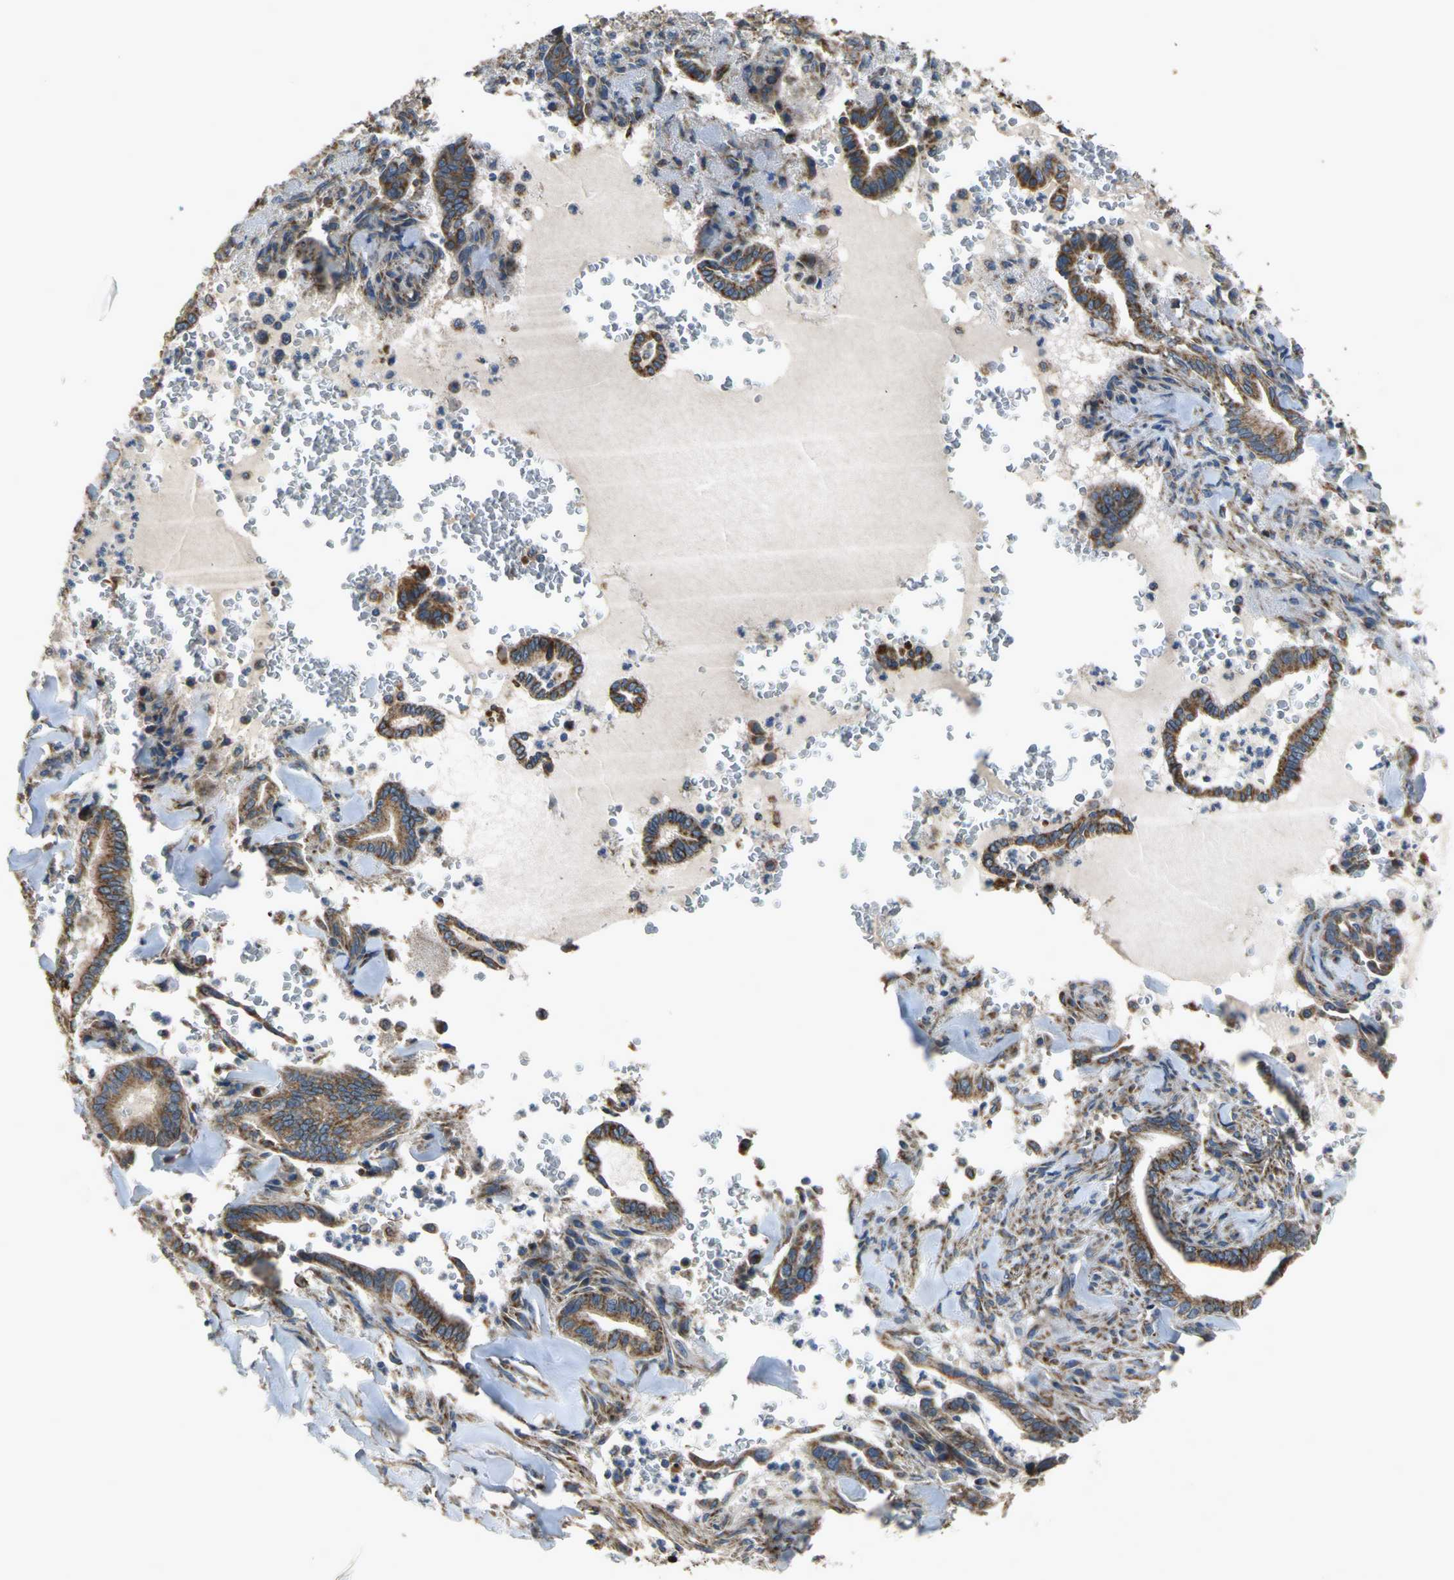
{"staining": {"intensity": "strong", "quantity": ">75%", "location": "cytoplasmic/membranous"}, "tissue": "liver cancer", "cell_type": "Tumor cells", "image_type": "cancer", "snomed": [{"axis": "morphology", "description": "Cholangiocarcinoma"}, {"axis": "topography", "description": "Liver"}], "caption": "A brown stain shows strong cytoplasmic/membranous positivity of a protein in human liver cholangiocarcinoma tumor cells.", "gene": "NDUFB5", "patient": {"sex": "female", "age": 67}}